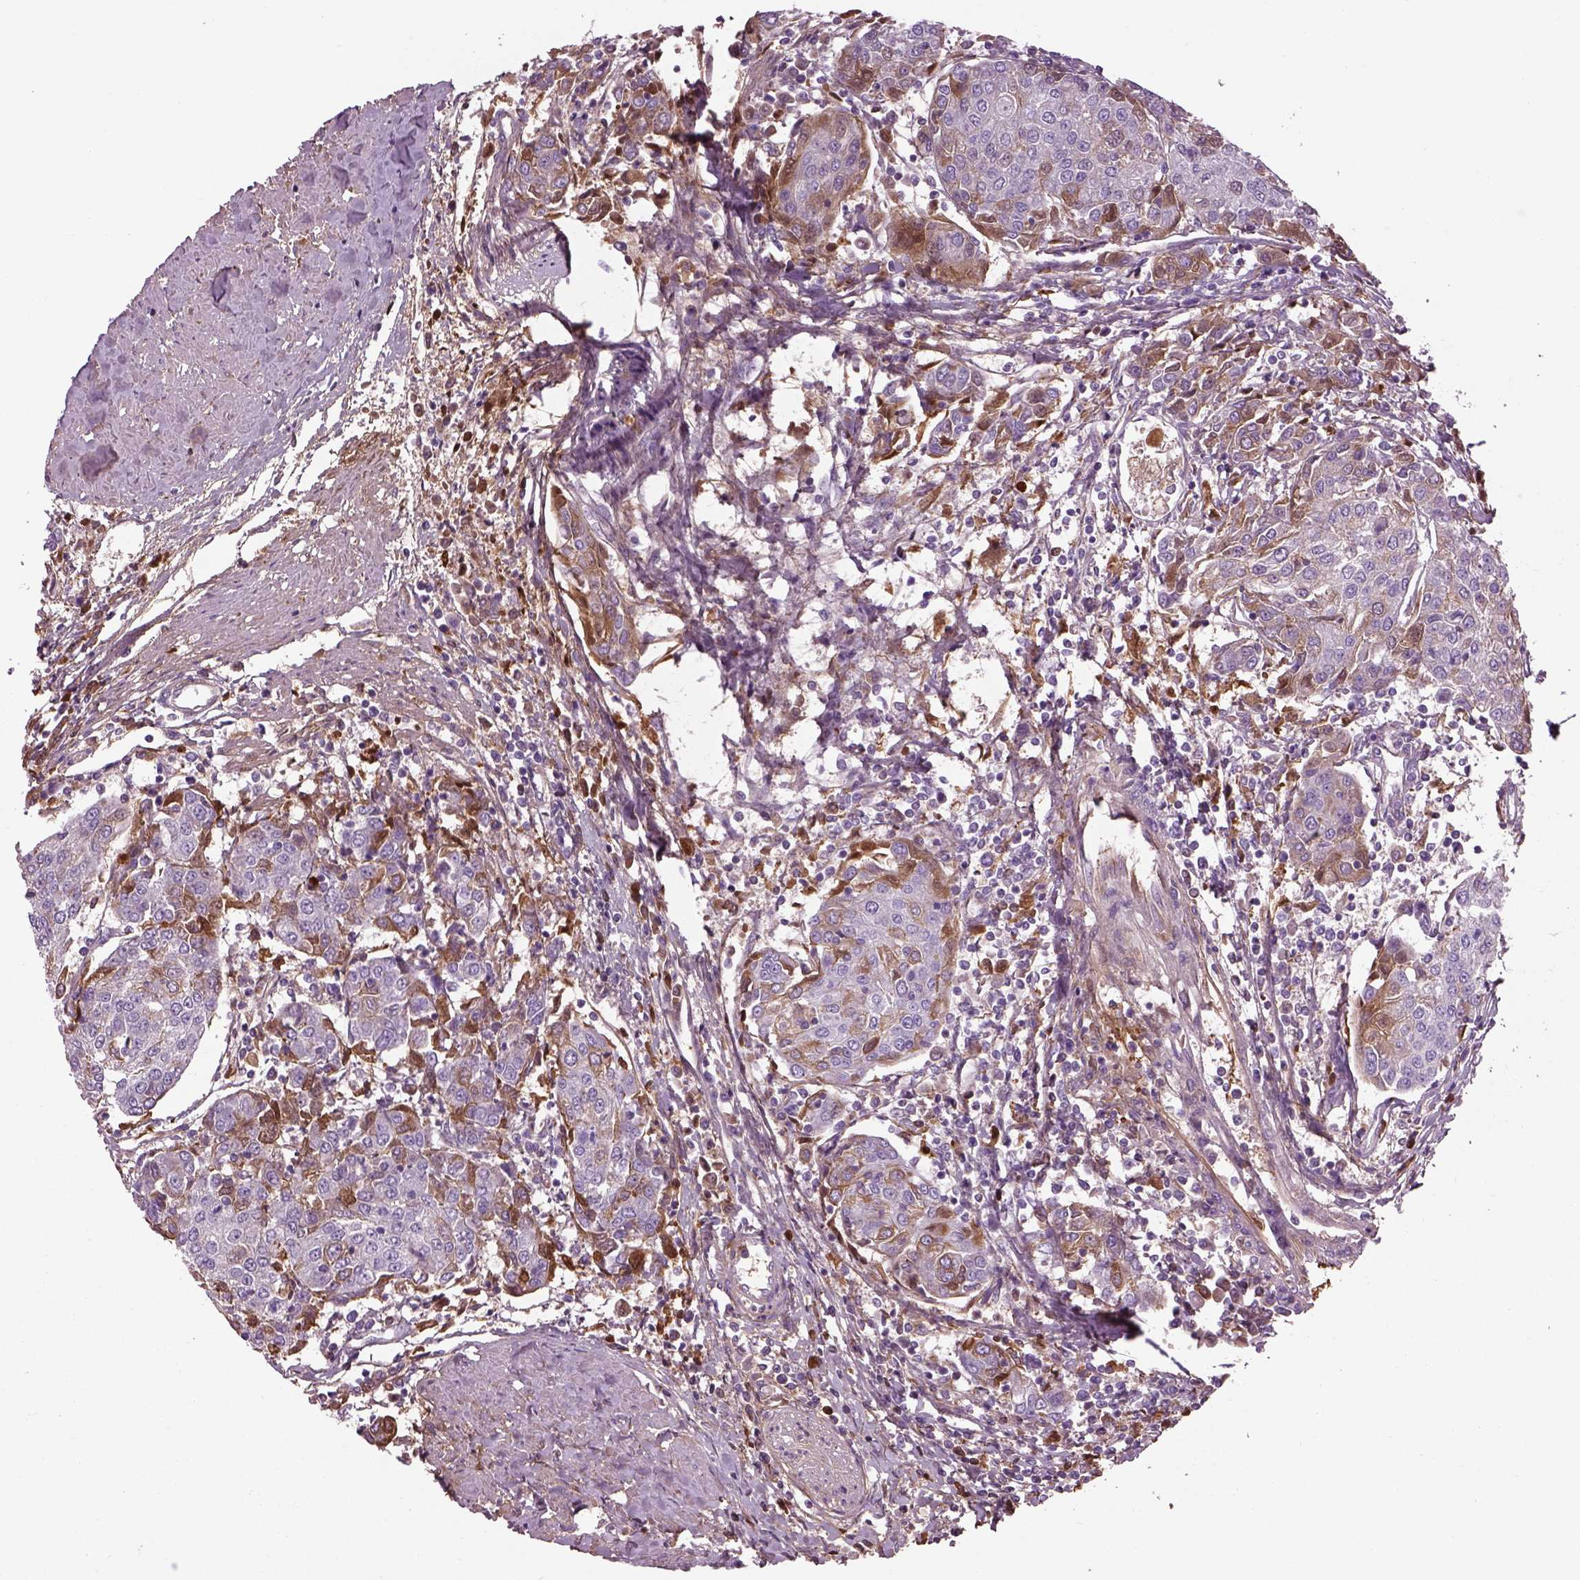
{"staining": {"intensity": "moderate", "quantity": "25%-75%", "location": "cytoplasmic/membranous"}, "tissue": "urothelial cancer", "cell_type": "Tumor cells", "image_type": "cancer", "snomed": [{"axis": "morphology", "description": "Urothelial carcinoma, High grade"}, {"axis": "topography", "description": "Urinary bladder"}], "caption": "Brown immunohistochemical staining in human urothelial cancer displays moderate cytoplasmic/membranous expression in approximately 25%-75% of tumor cells.", "gene": "EMILIN2", "patient": {"sex": "female", "age": 85}}